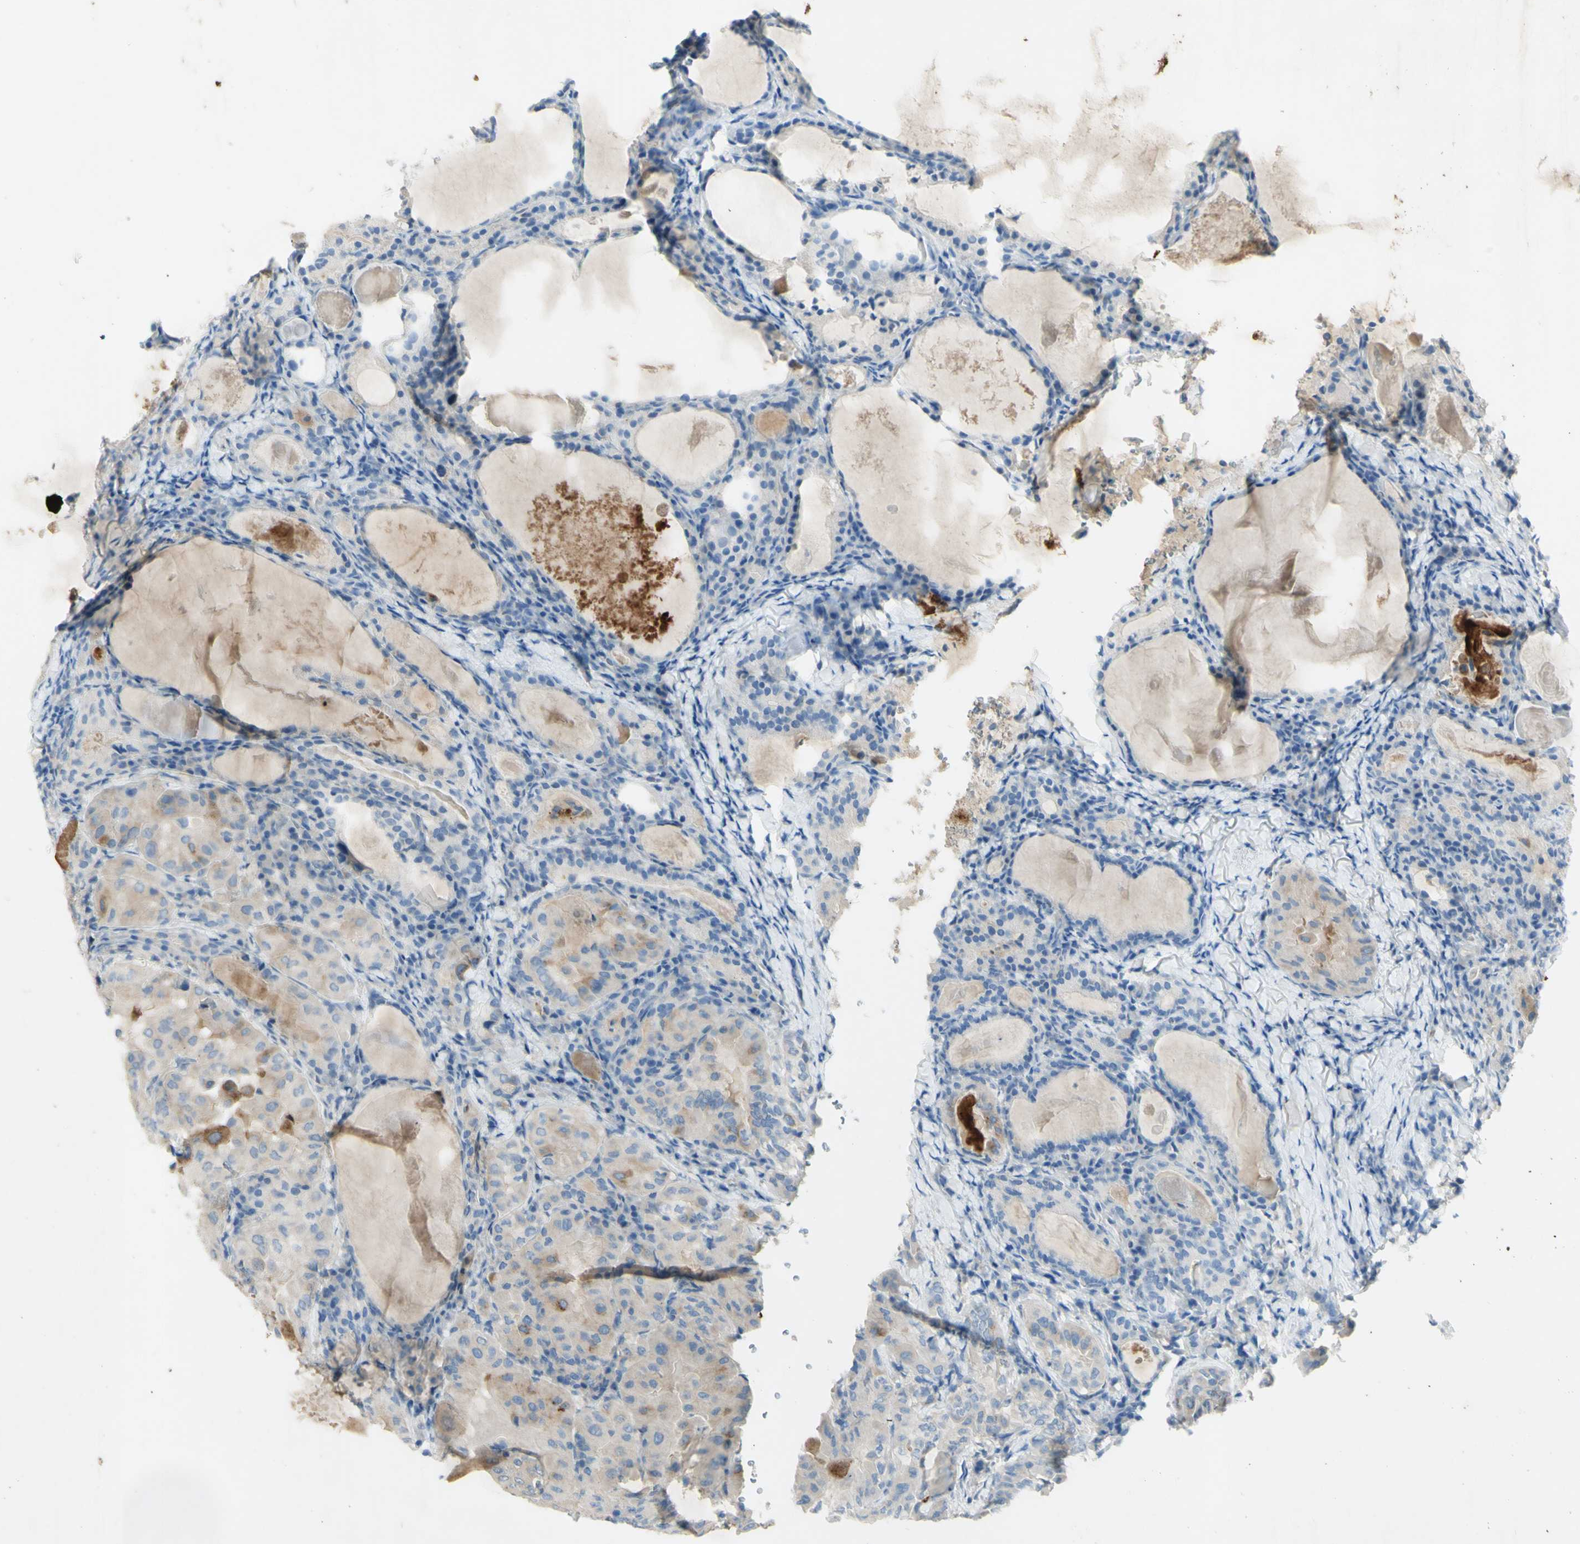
{"staining": {"intensity": "weak", "quantity": ">75%", "location": "cytoplasmic/membranous"}, "tissue": "thyroid cancer", "cell_type": "Tumor cells", "image_type": "cancer", "snomed": [{"axis": "morphology", "description": "Papillary adenocarcinoma, NOS"}, {"axis": "topography", "description": "Thyroid gland"}], "caption": "Thyroid cancer tissue displays weak cytoplasmic/membranous positivity in approximately >75% of tumor cells", "gene": "GDF15", "patient": {"sex": "female", "age": 42}}